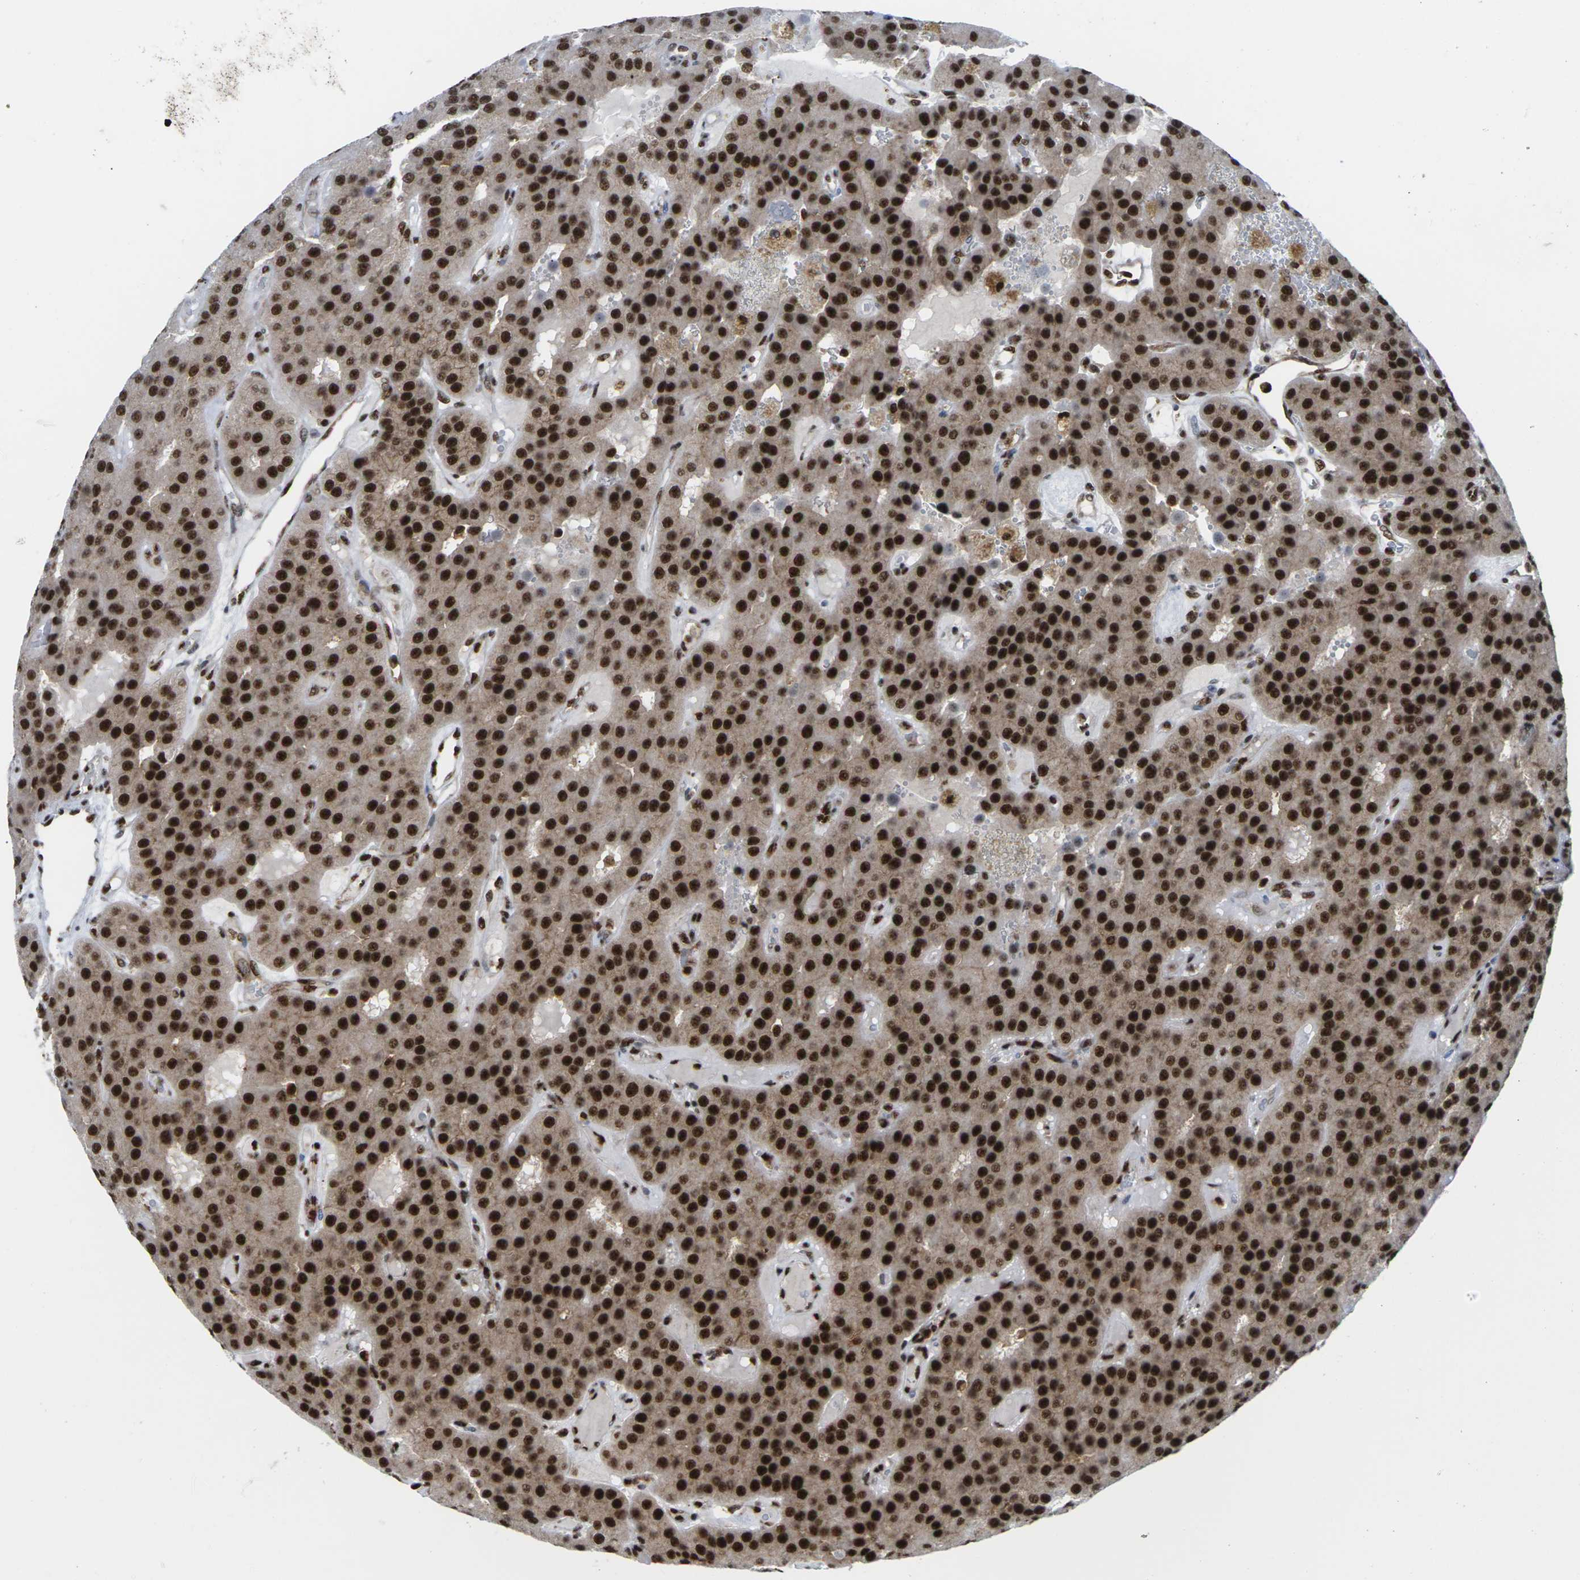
{"staining": {"intensity": "strong", "quantity": ">75%", "location": "cytoplasmic/membranous,nuclear"}, "tissue": "parathyroid gland", "cell_type": "Glandular cells", "image_type": "normal", "snomed": [{"axis": "morphology", "description": "Normal tissue, NOS"}, {"axis": "morphology", "description": "Adenoma, NOS"}, {"axis": "topography", "description": "Parathyroid gland"}], "caption": "Immunohistochemical staining of unremarkable parathyroid gland displays strong cytoplasmic/membranous,nuclear protein staining in about >75% of glandular cells. (DAB IHC, brown staining for protein, blue staining for nuclei).", "gene": "MAGOH", "patient": {"sex": "female", "age": 86}}